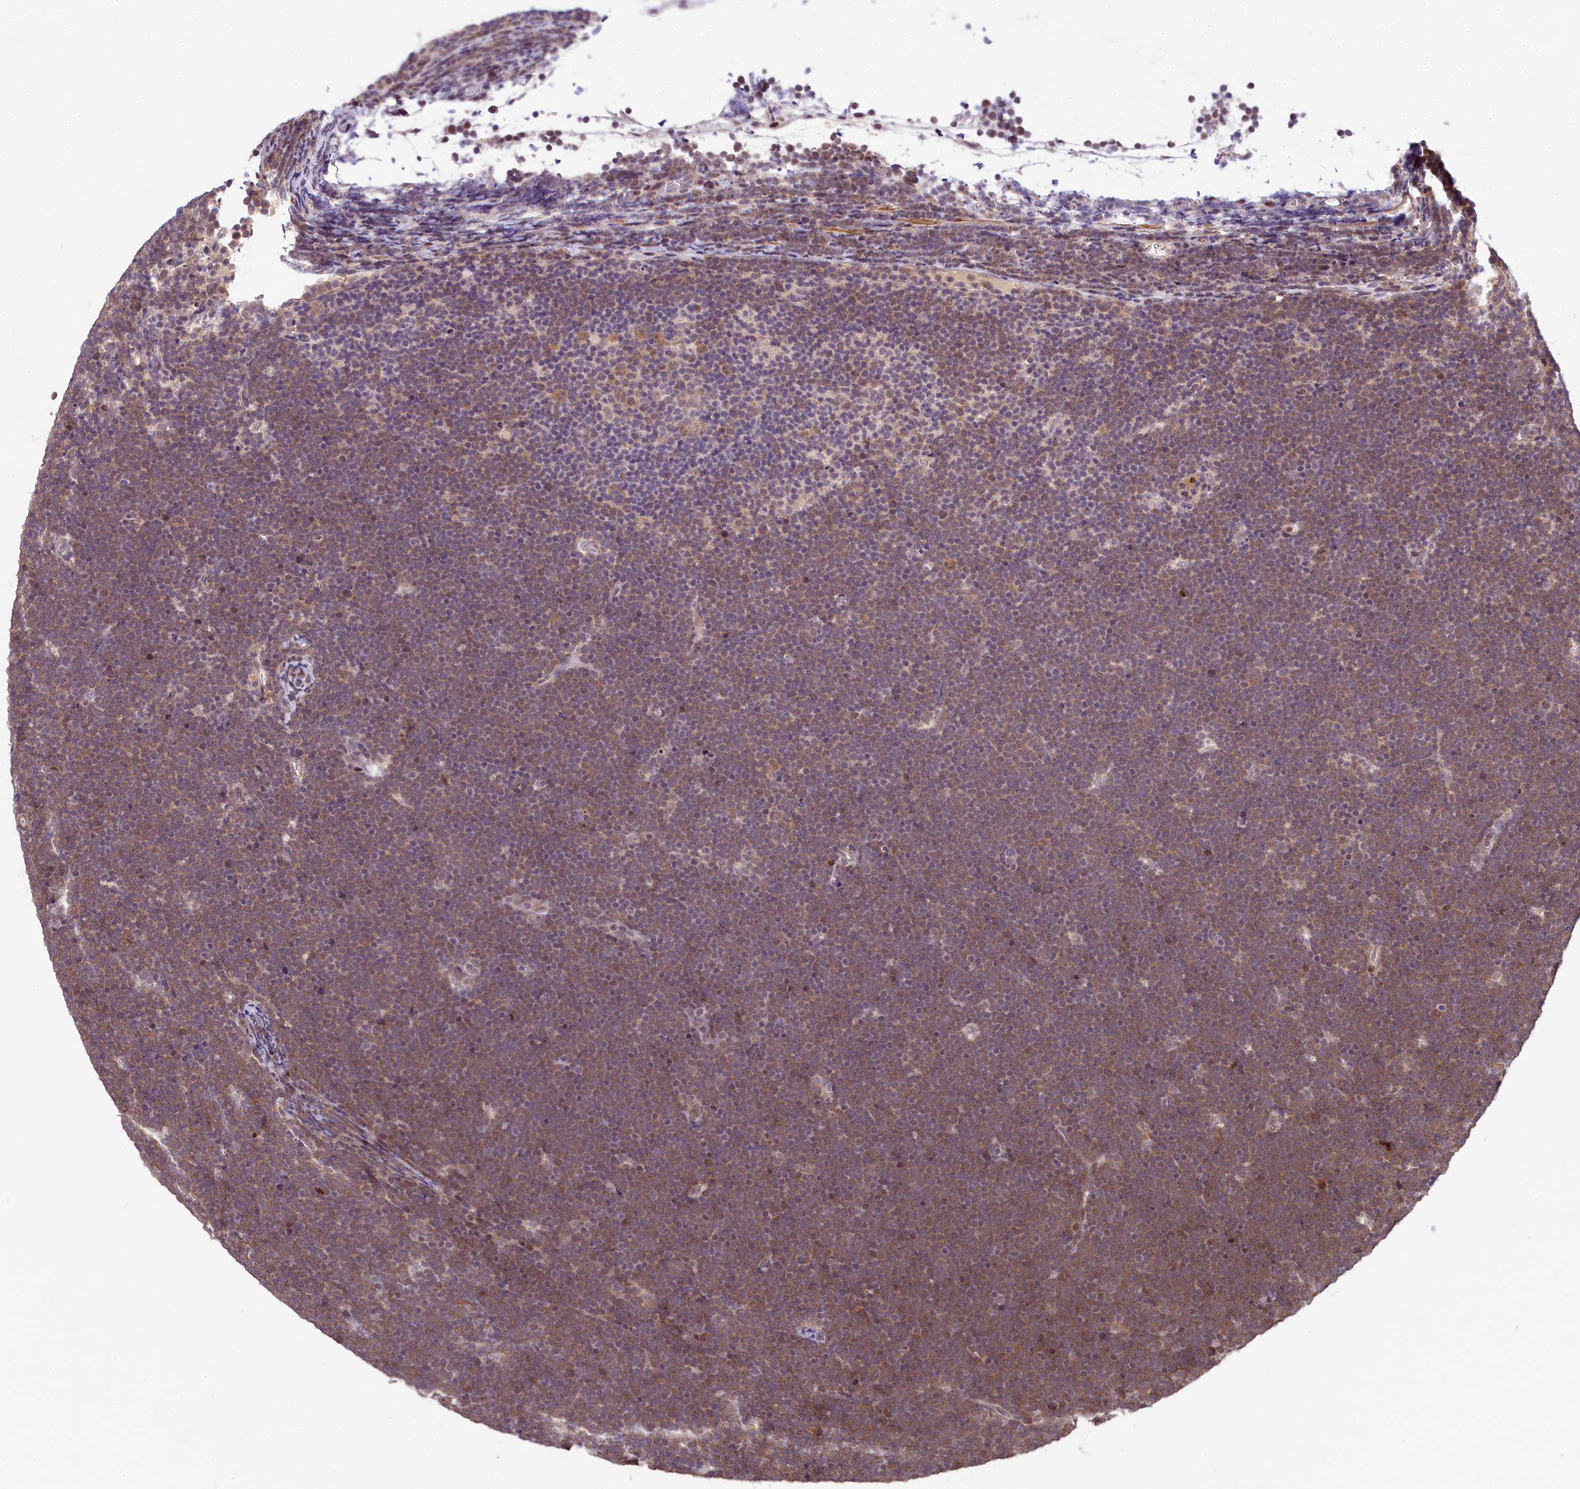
{"staining": {"intensity": "weak", "quantity": ">75%", "location": "cytoplasmic/membranous"}, "tissue": "lymphoma", "cell_type": "Tumor cells", "image_type": "cancer", "snomed": [{"axis": "morphology", "description": "Malignant lymphoma, non-Hodgkin's type, High grade"}, {"axis": "topography", "description": "Lymph node"}], "caption": "An image of high-grade malignant lymphoma, non-Hodgkin's type stained for a protein reveals weak cytoplasmic/membranous brown staining in tumor cells.", "gene": "RBBP8", "patient": {"sex": "male", "age": 13}}